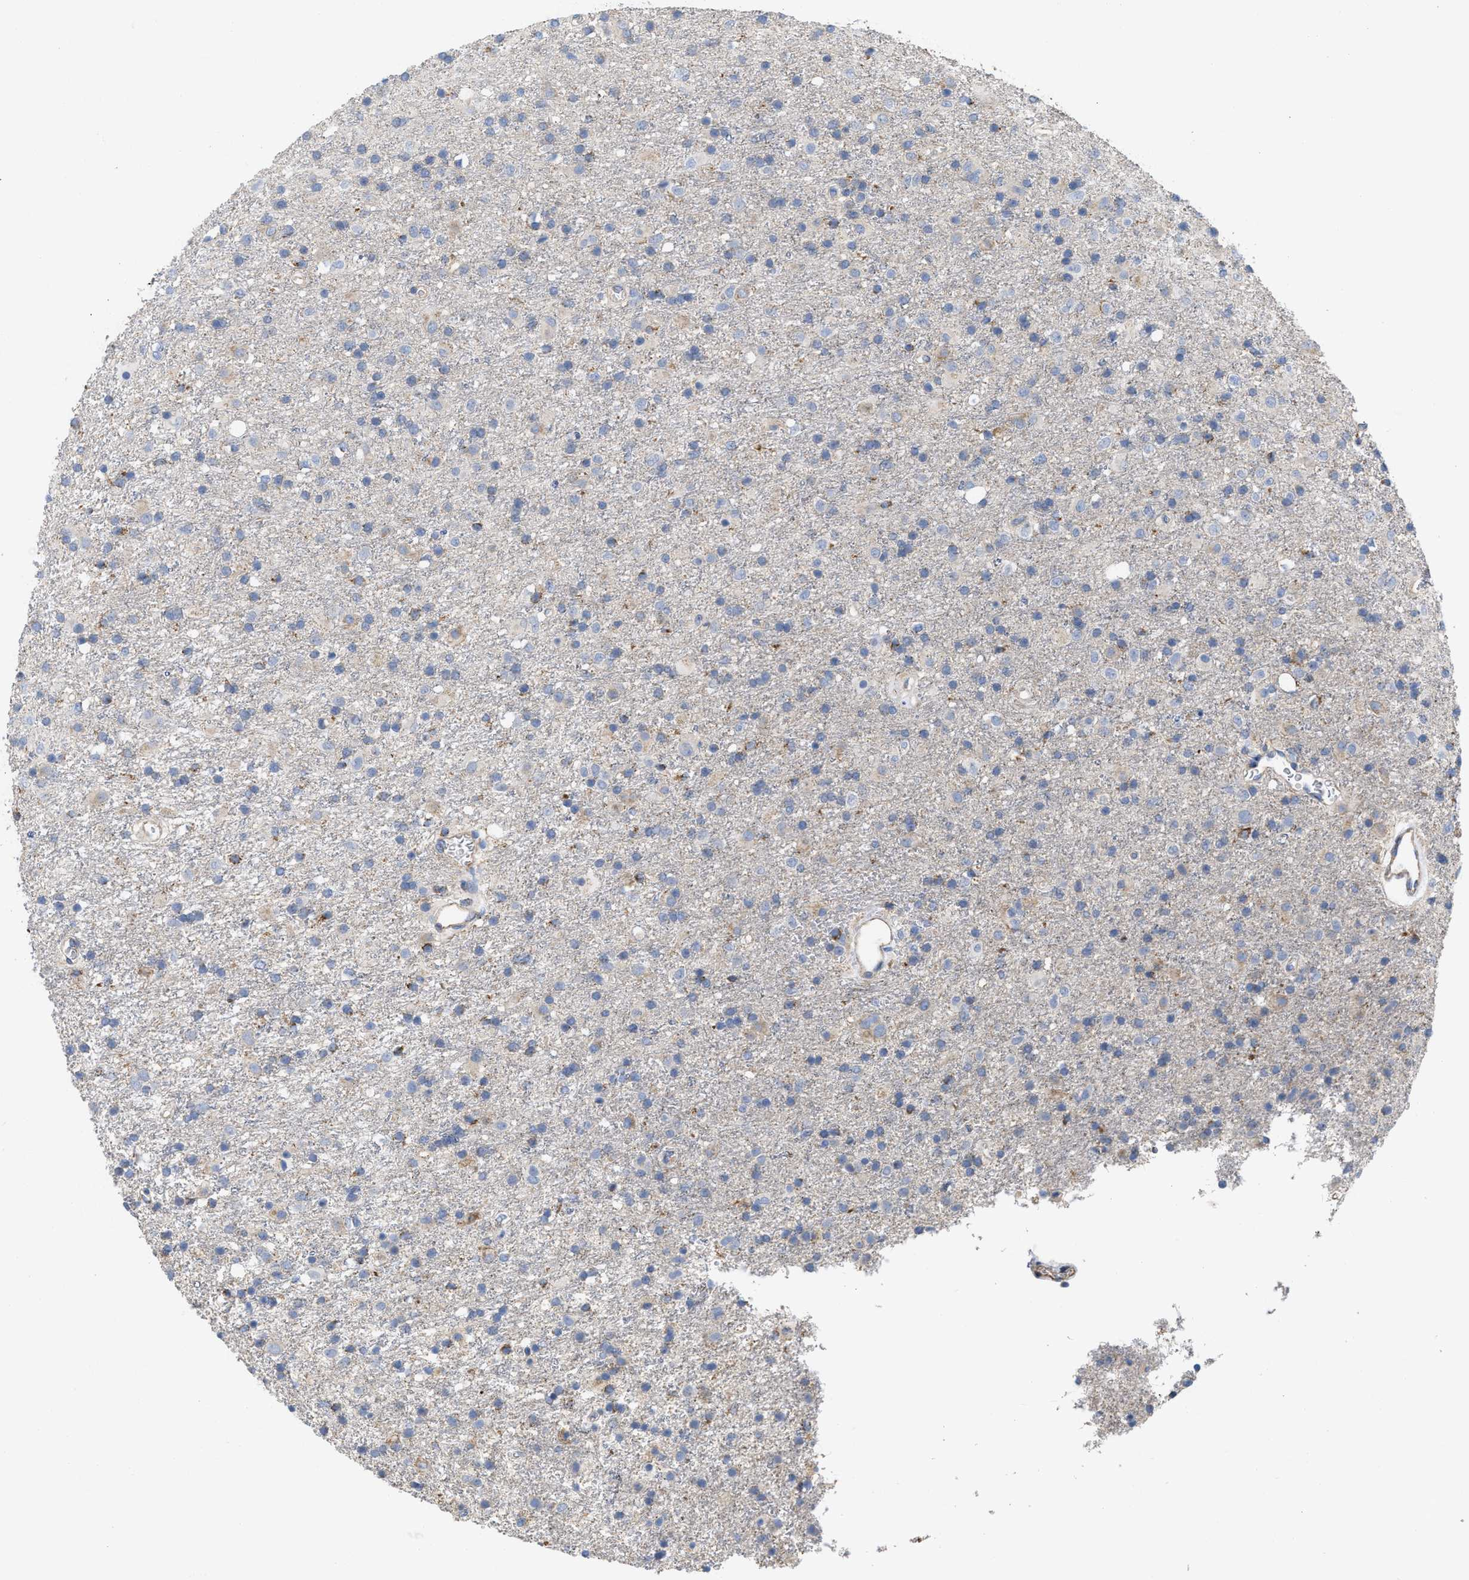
{"staining": {"intensity": "moderate", "quantity": "<25%", "location": "cytoplasmic/membranous"}, "tissue": "glioma", "cell_type": "Tumor cells", "image_type": "cancer", "snomed": [{"axis": "morphology", "description": "Glioma, malignant, Low grade"}, {"axis": "topography", "description": "Brain"}], "caption": "Immunohistochemical staining of human glioma exhibits low levels of moderate cytoplasmic/membranous staining in approximately <25% of tumor cells.", "gene": "GRB10", "patient": {"sex": "male", "age": 65}}